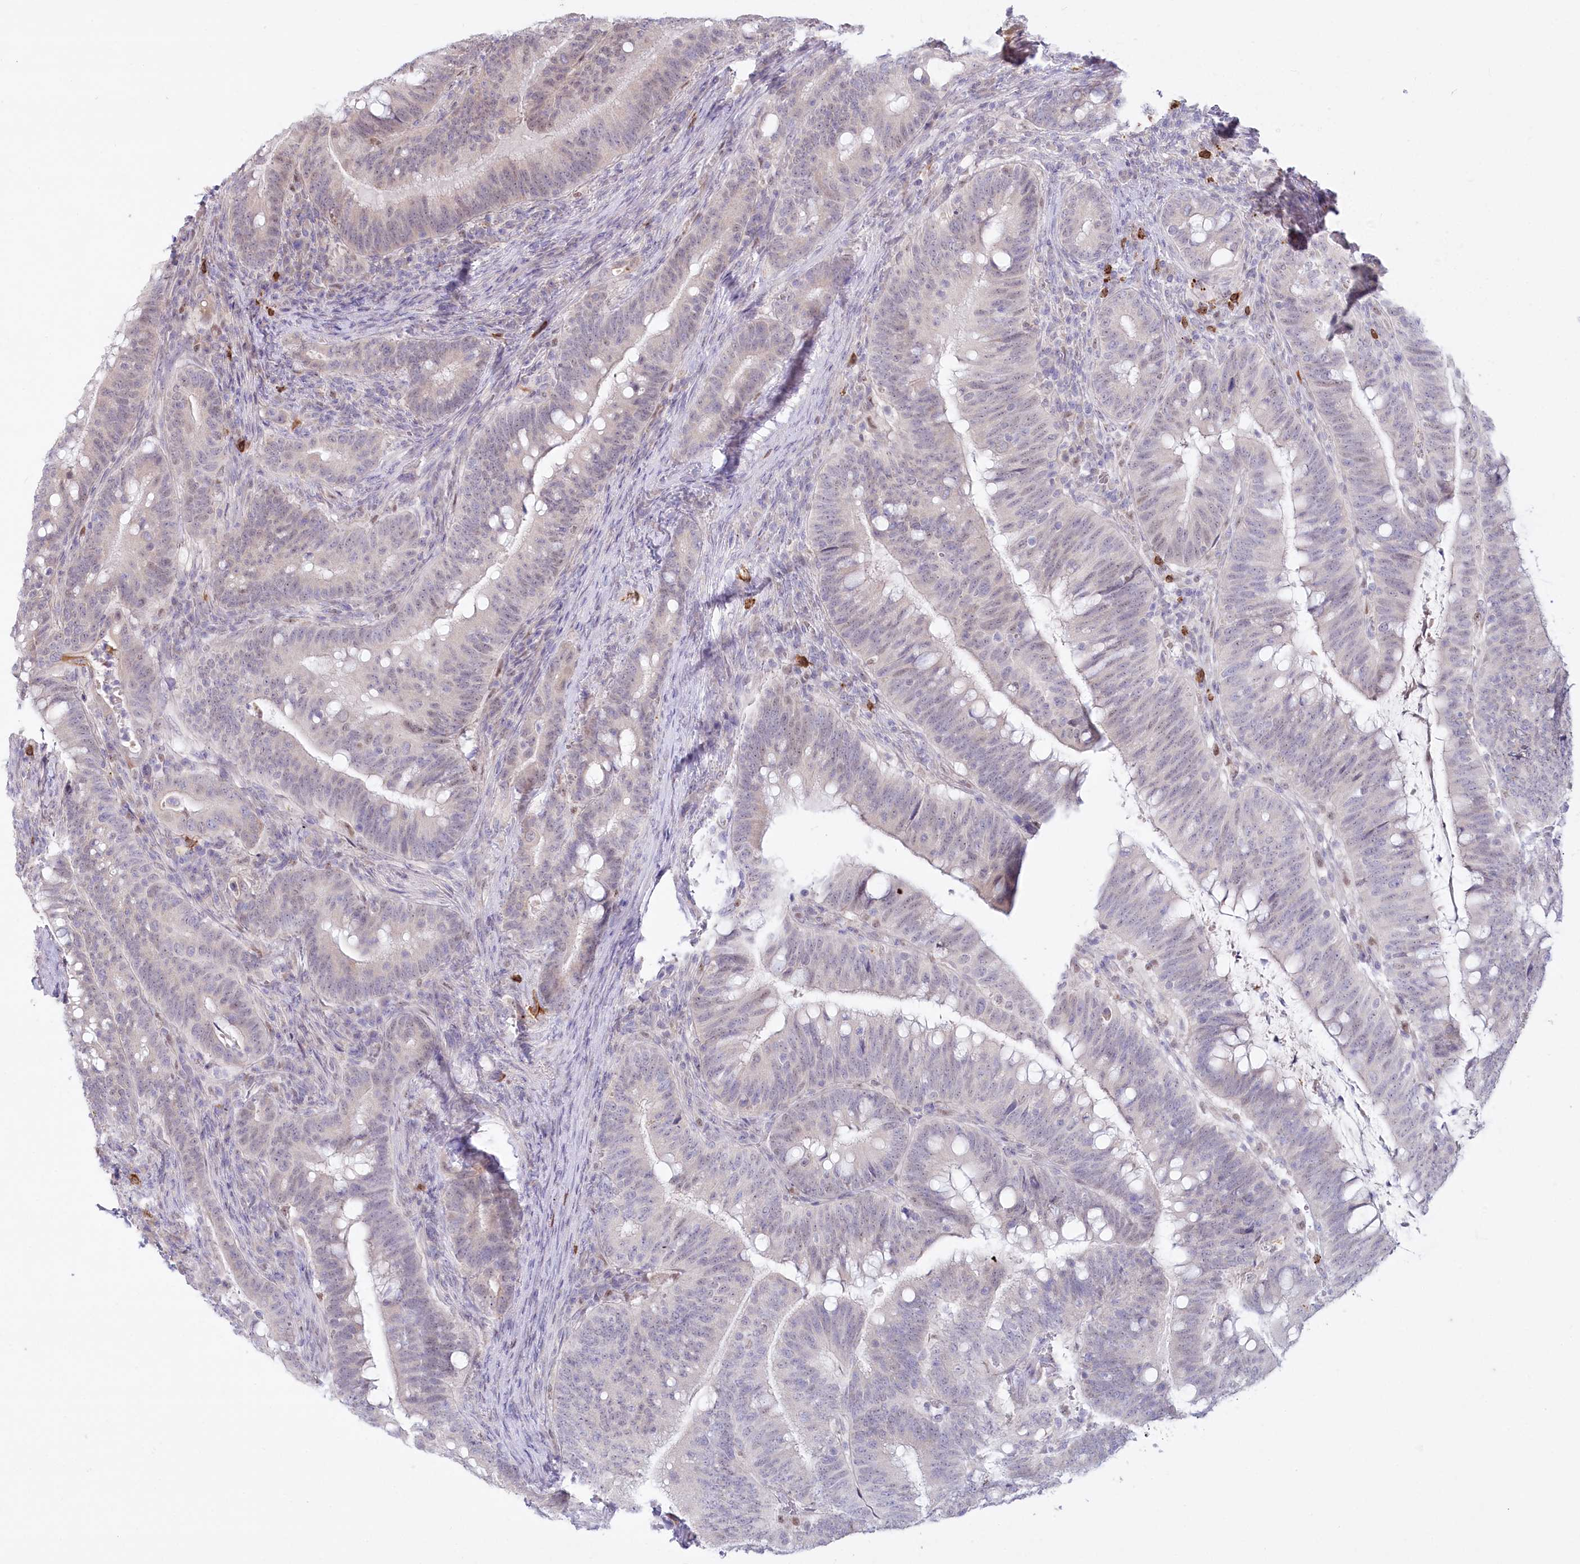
{"staining": {"intensity": "weak", "quantity": "<25%", "location": "nuclear"}, "tissue": "colorectal cancer", "cell_type": "Tumor cells", "image_type": "cancer", "snomed": [{"axis": "morphology", "description": "Adenocarcinoma, NOS"}, {"axis": "topography", "description": "Colon"}], "caption": "Micrograph shows no protein expression in tumor cells of adenocarcinoma (colorectal) tissue.", "gene": "ABITRAM", "patient": {"sex": "female", "age": 66}}